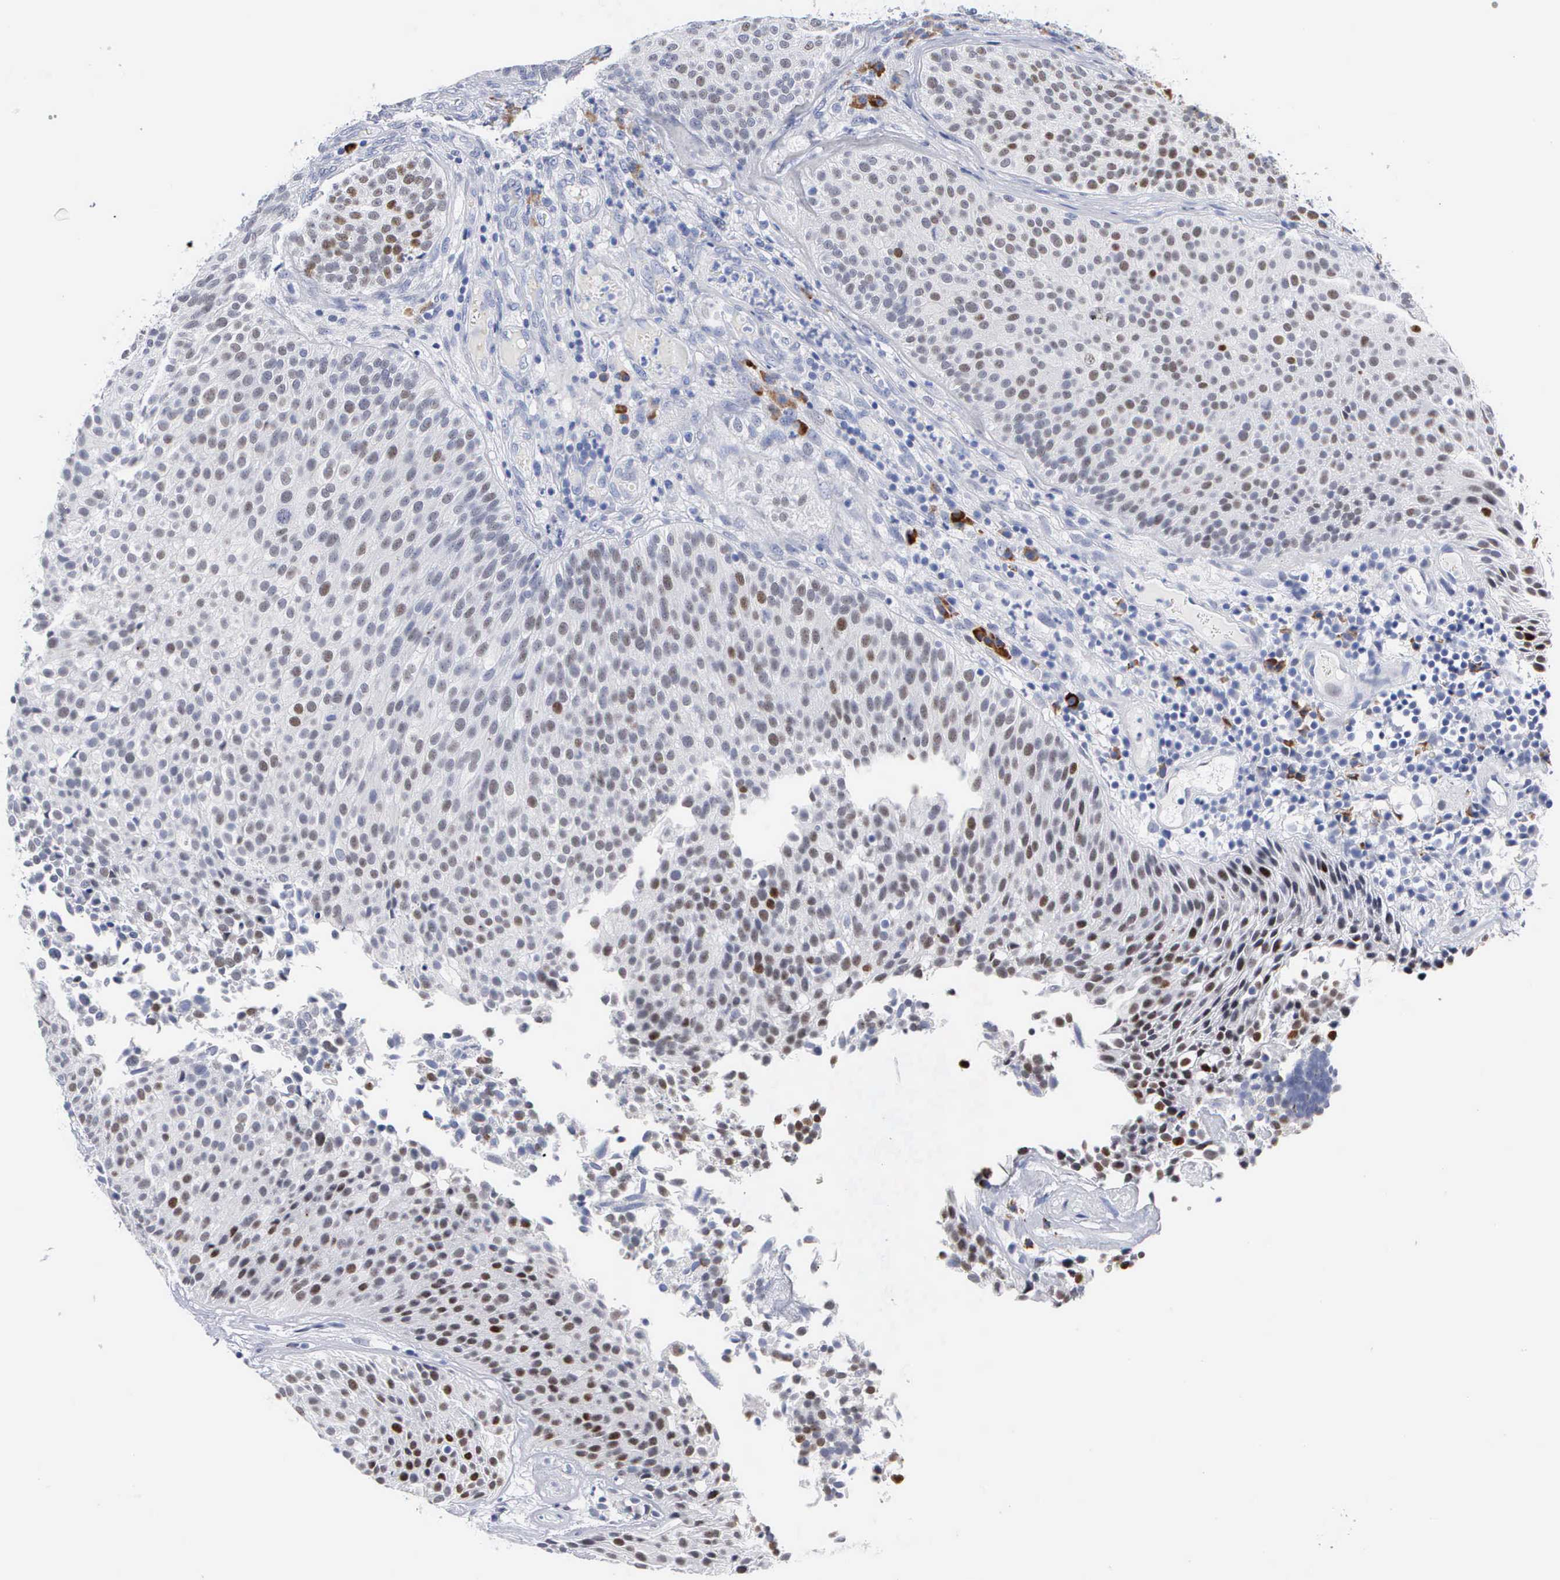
{"staining": {"intensity": "weak", "quantity": "25%-75%", "location": "nuclear"}, "tissue": "urothelial cancer", "cell_type": "Tumor cells", "image_type": "cancer", "snomed": [{"axis": "morphology", "description": "Urothelial carcinoma, Low grade"}, {"axis": "topography", "description": "Urinary bladder"}], "caption": "A brown stain labels weak nuclear staining of a protein in human urothelial cancer tumor cells. (DAB (3,3'-diaminobenzidine) IHC, brown staining for protein, blue staining for nuclei).", "gene": "ASPHD2", "patient": {"sex": "male", "age": 85}}